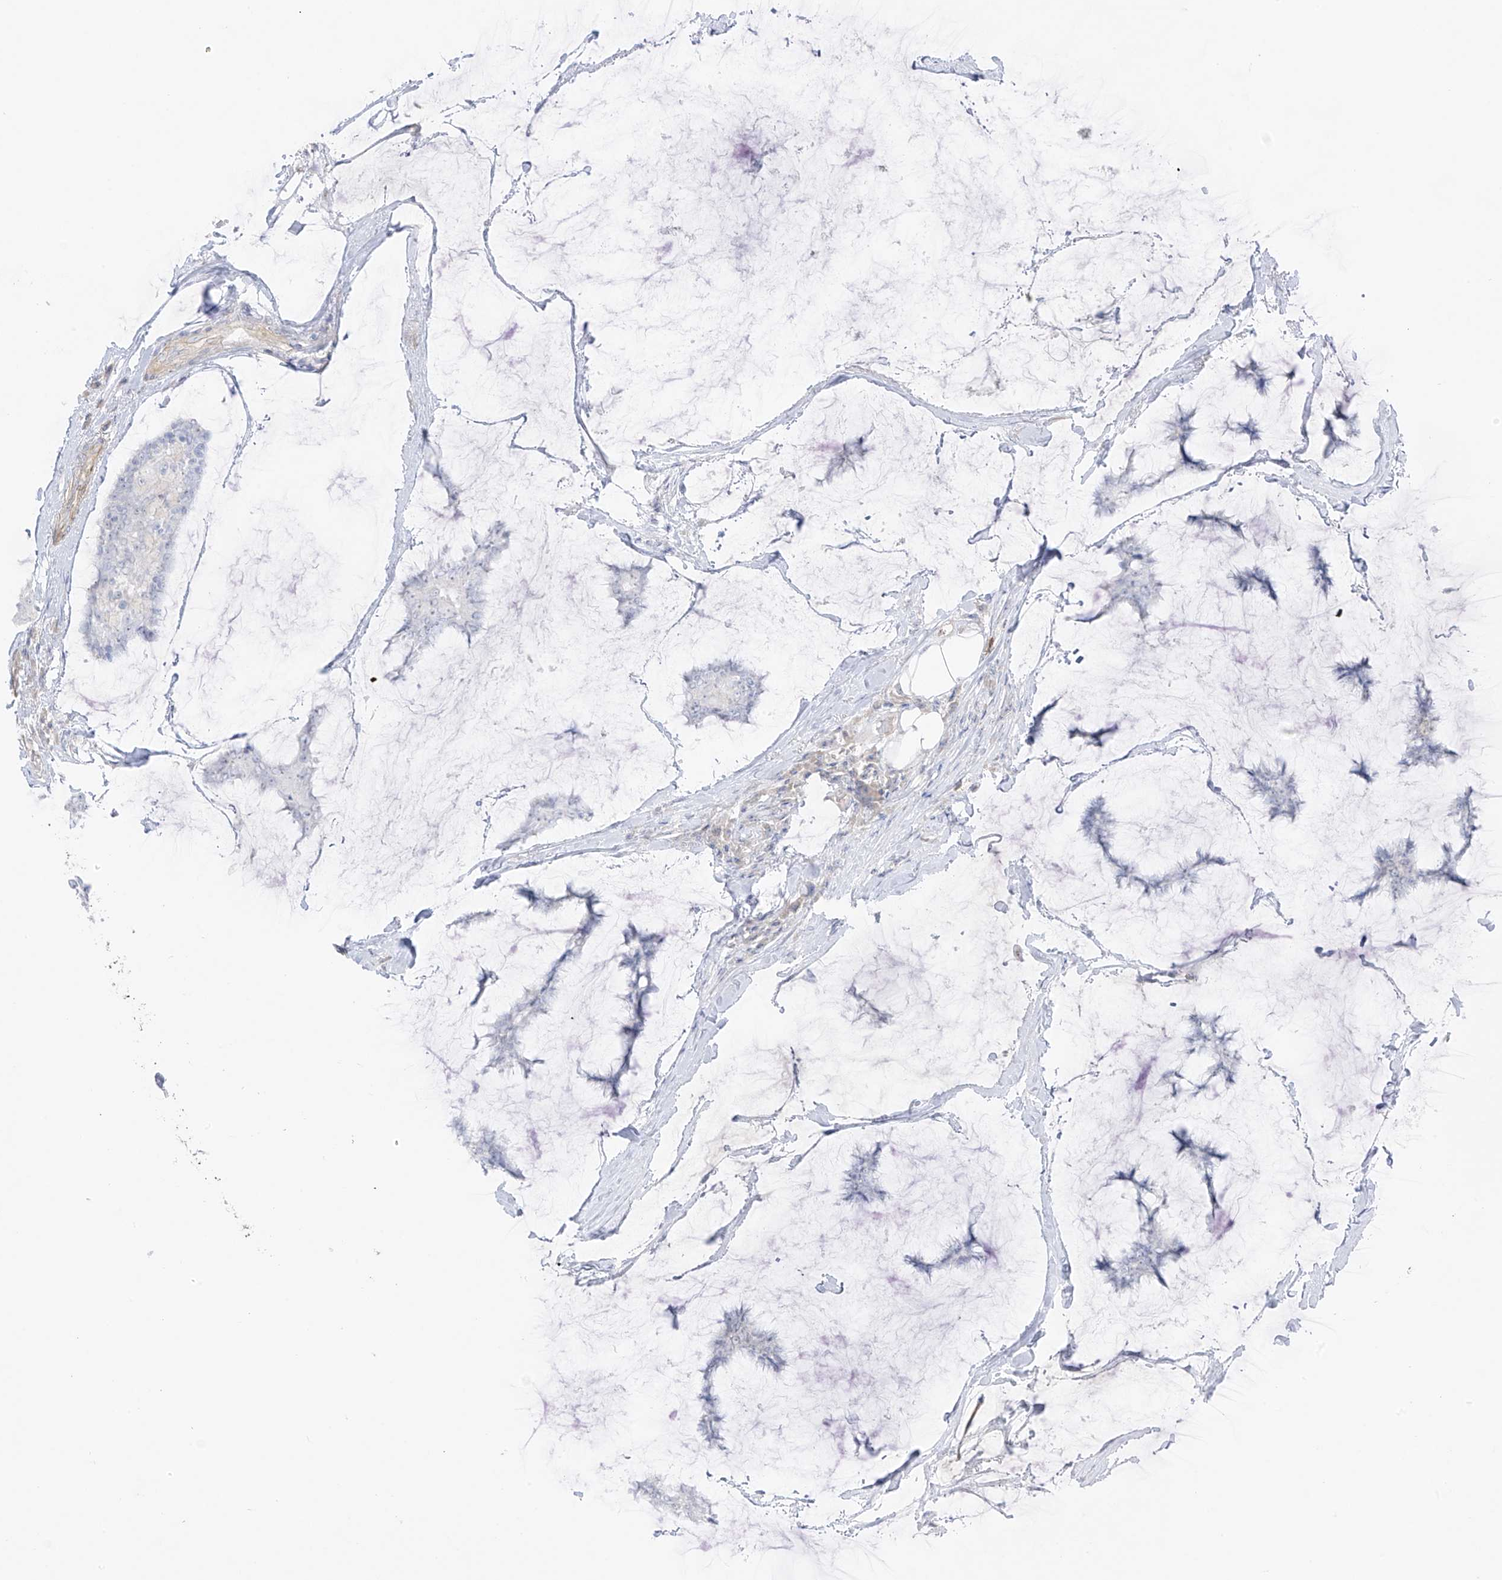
{"staining": {"intensity": "negative", "quantity": "none", "location": "none"}, "tissue": "breast cancer", "cell_type": "Tumor cells", "image_type": "cancer", "snomed": [{"axis": "morphology", "description": "Duct carcinoma"}, {"axis": "topography", "description": "Breast"}], "caption": "Immunohistochemistry (IHC) histopathology image of breast cancer (invasive ductal carcinoma) stained for a protein (brown), which reveals no staining in tumor cells.", "gene": "C11orf87", "patient": {"sex": "female", "age": 93}}